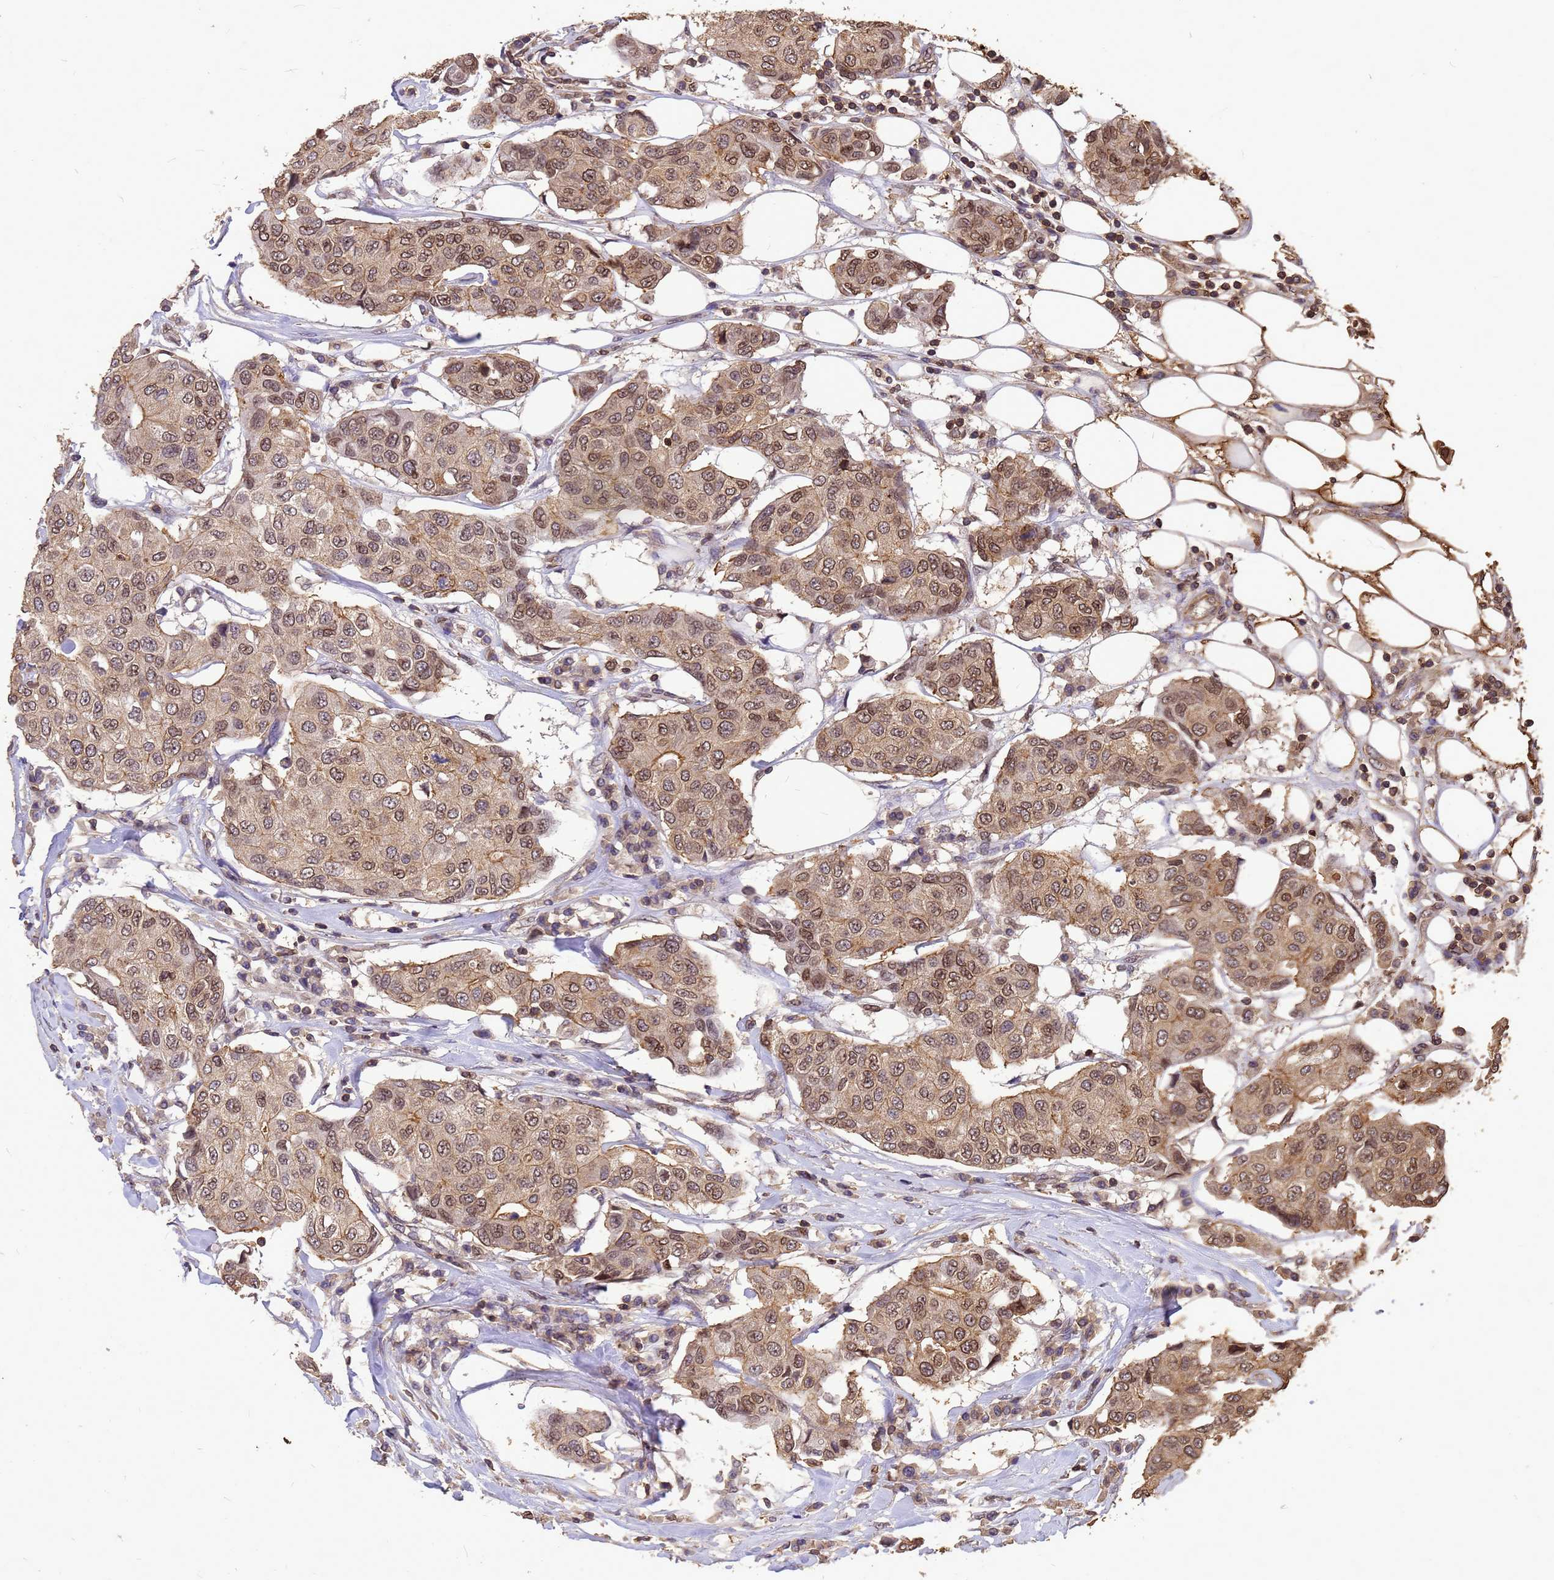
{"staining": {"intensity": "moderate", "quantity": ">75%", "location": "cytoplasmic/membranous,nuclear"}, "tissue": "breast cancer", "cell_type": "Tumor cells", "image_type": "cancer", "snomed": [{"axis": "morphology", "description": "Duct carcinoma"}, {"axis": "topography", "description": "Breast"}], "caption": "This photomicrograph displays breast cancer stained with IHC to label a protein in brown. The cytoplasmic/membranous and nuclear of tumor cells show moderate positivity for the protein. Nuclei are counter-stained blue.", "gene": "C1orf35", "patient": {"sex": "female", "age": 80}}